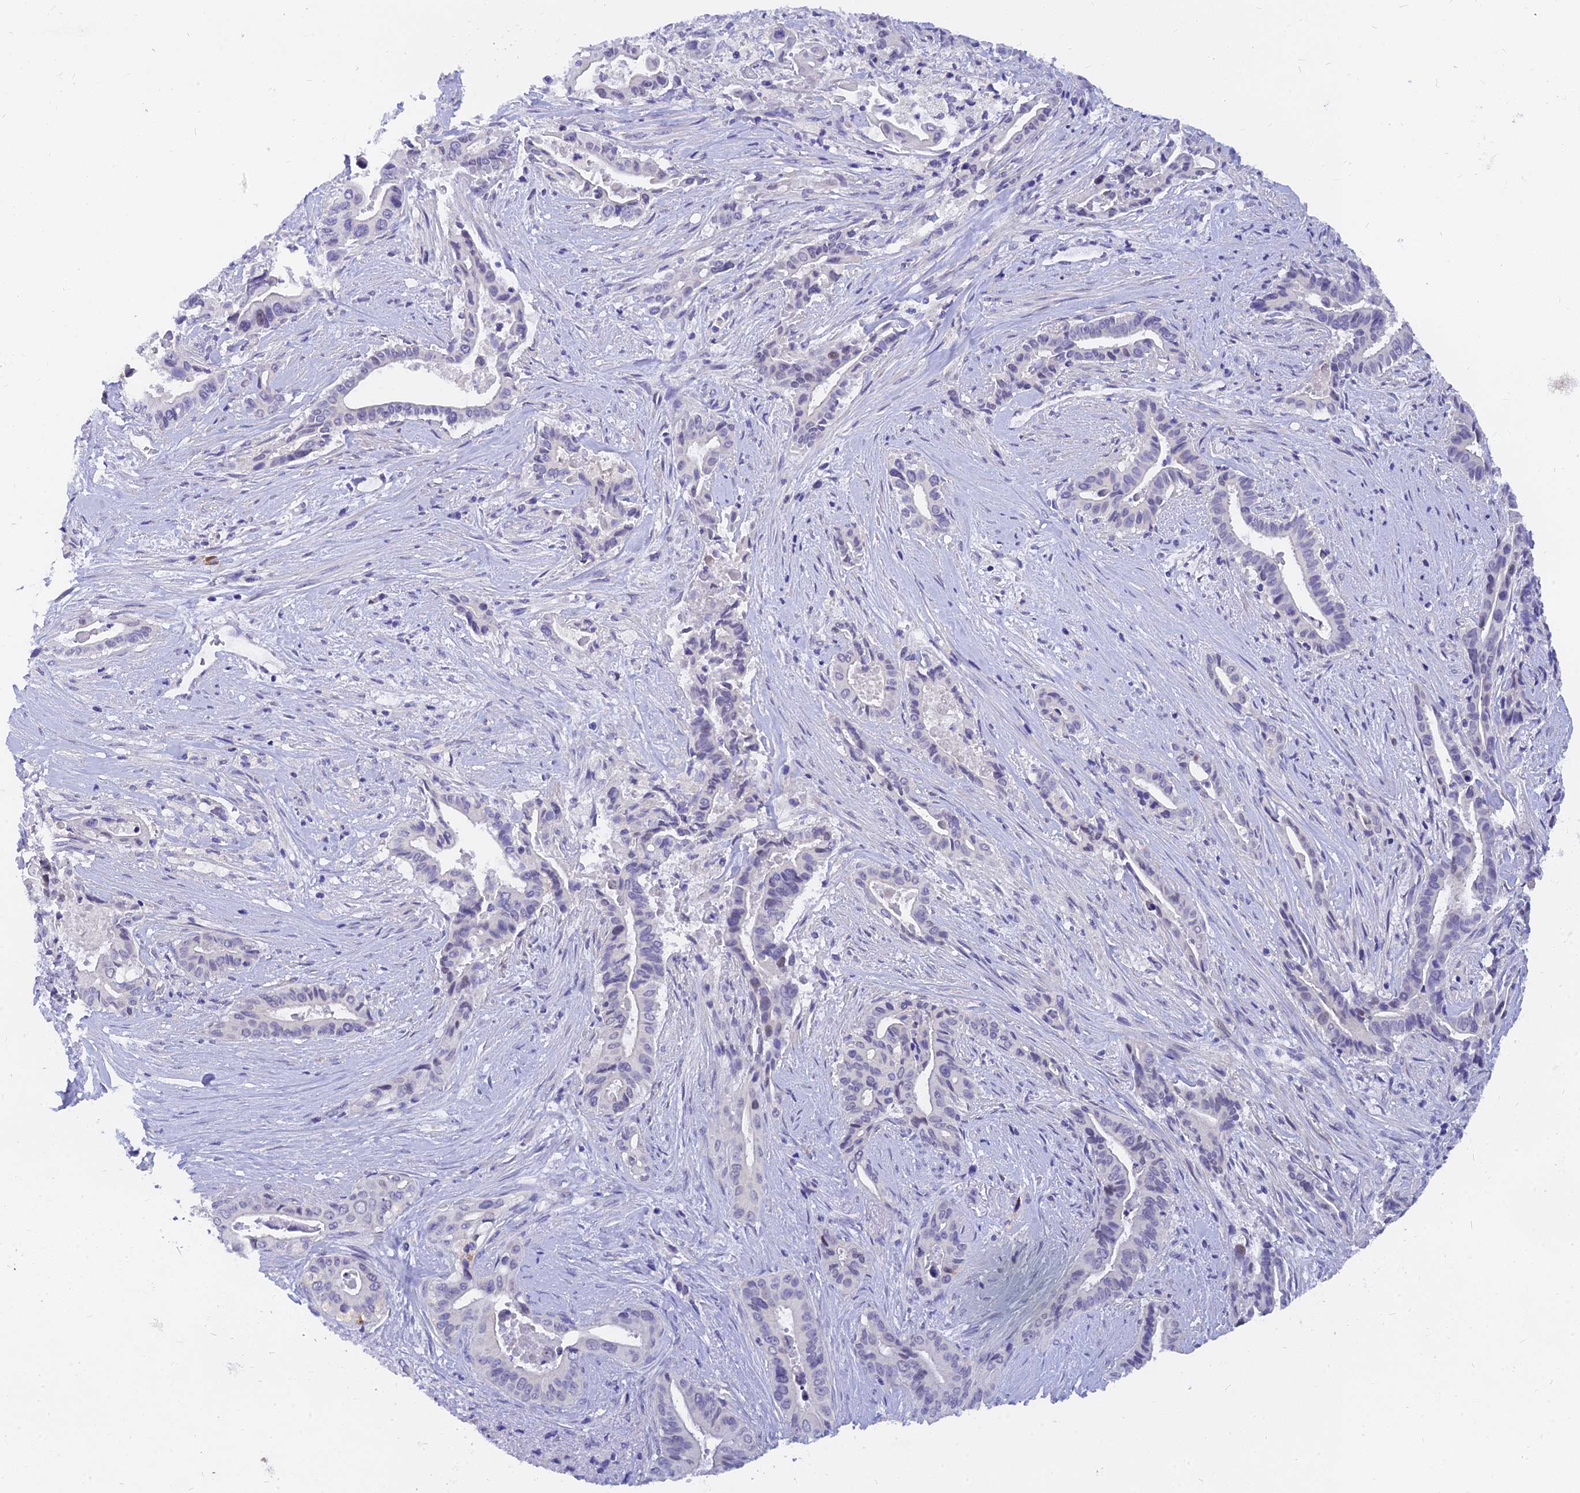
{"staining": {"intensity": "negative", "quantity": "none", "location": "none"}, "tissue": "pancreatic cancer", "cell_type": "Tumor cells", "image_type": "cancer", "snomed": [{"axis": "morphology", "description": "Adenocarcinoma, NOS"}, {"axis": "topography", "description": "Pancreas"}], "caption": "High magnification brightfield microscopy of pancreatic cancer (adenocarcinoma) stained with DAB (brown) and counterstained with hematoxylin (blue): tumor cells show no significant staining. Brightfield microscopy of IHC stained with DAB (brown) and hematoxylin (blue), captured at high magnification.", "gene": "TMEM161B", "patient": {"sex": "female", "age": 77}}